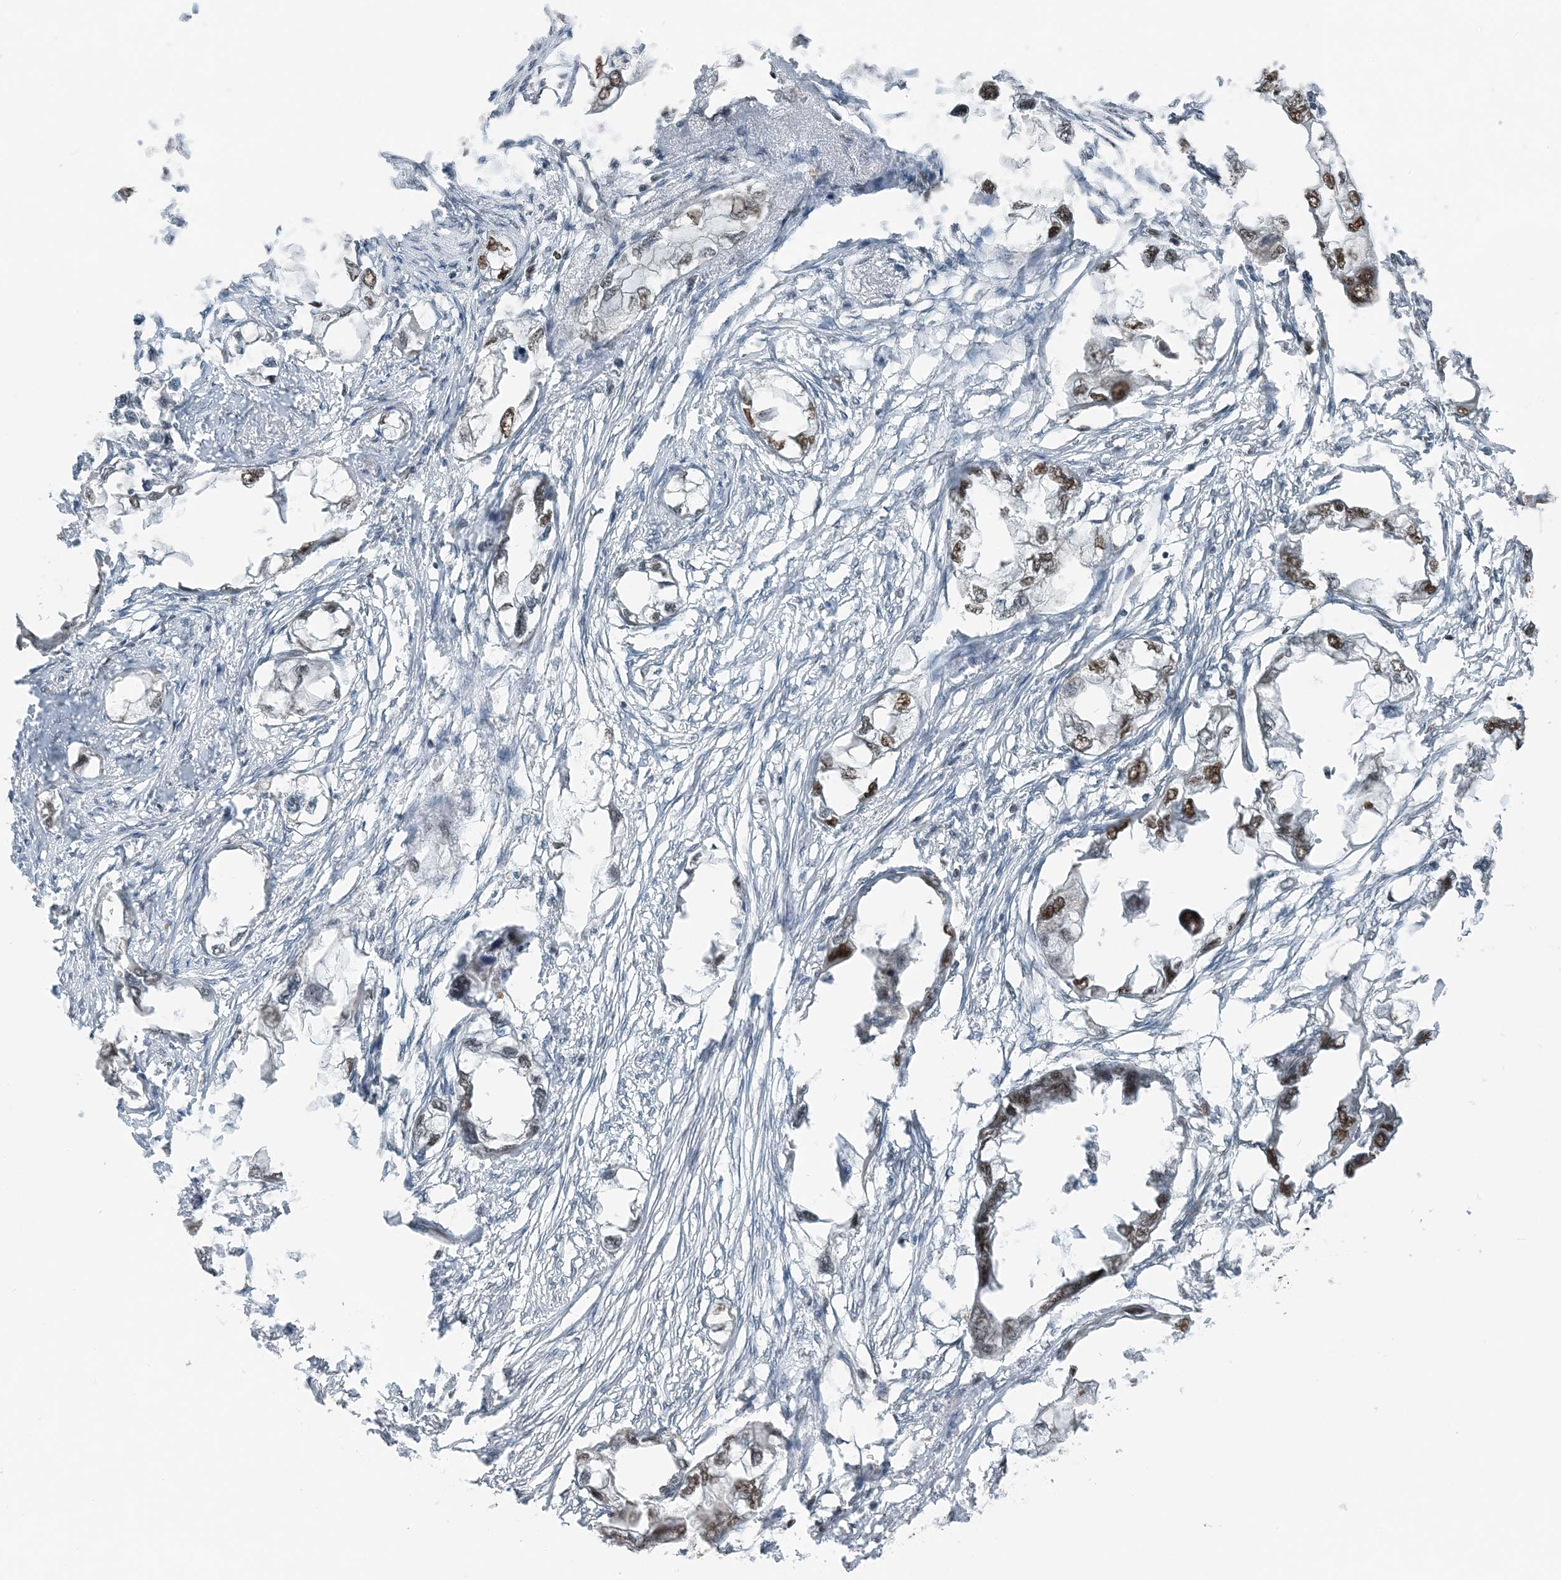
{"staining": {"intensity": "moderate", "quantity": "25%-75%", "location": "nuclear"}, "tissue": "endometrial cancer", "cell_type": "Tumor cells", "image_type": "cancer", "snomed": [{"axis": "morphology", "description": "Adenocarcinoma, NOS"}, {"axis": "morphology", "description": "Adenocarcinoma, metastatic, NOS"}, {"axis": "topography", "description": "Adipose tissue"}, {"axis": "topography", "description": "Endometrium"}], "caption": "Tumor cells exhibit medium levels of moderate nuclear positivity in about 25%-75% of cells in endometrial adenocarcinoma. (Stains: DAB (3,3'-diaminobenzidine) in brown, nuclei in blue, Microscopy: brightfield microscopy at high magnification).", "gene": "PILRB", "patient": {"sex": "female", "age": 67}}